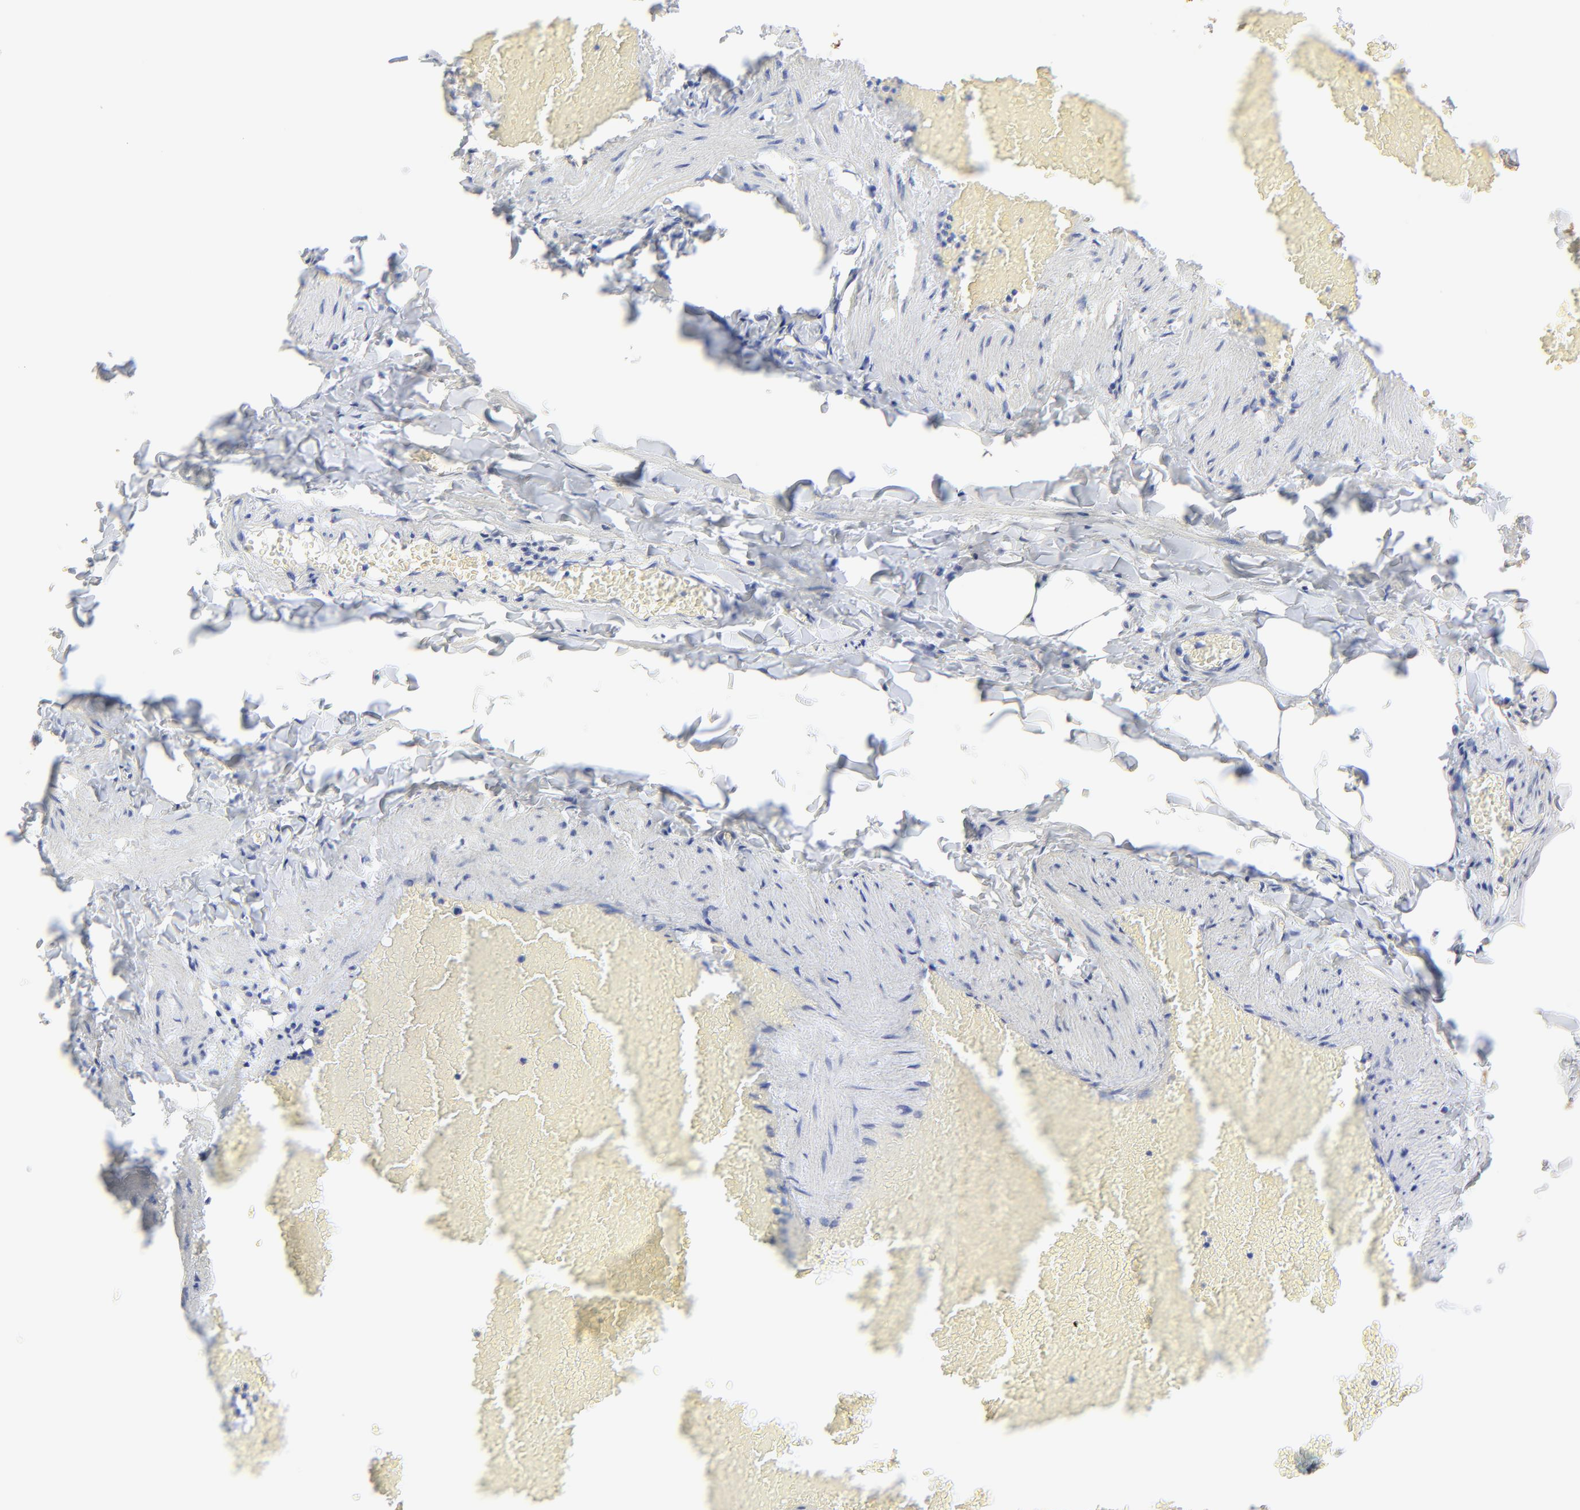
{"staining": {"intensity": "negative", "quantity": "none", "location": "none"}, "tissue": "adipose tissue", "cell_type": "Adipocytes", "image_type": "normal", "snomed": [{"axis": "morphology", "description": "Normal tissue, NOS"}, {"axis": "topography", "description": "Vascular tissue"}], "caption": "IHC photomicrograph of normal adipose tissue: adipose tissue stained with DAB (3,3'-diaminobenzidine) reveals no significant protein positivity in adipocytes. Nuclei are stained in blue.", "gene": "PSD3", "patient": {"sex": "male", "age": 41}}